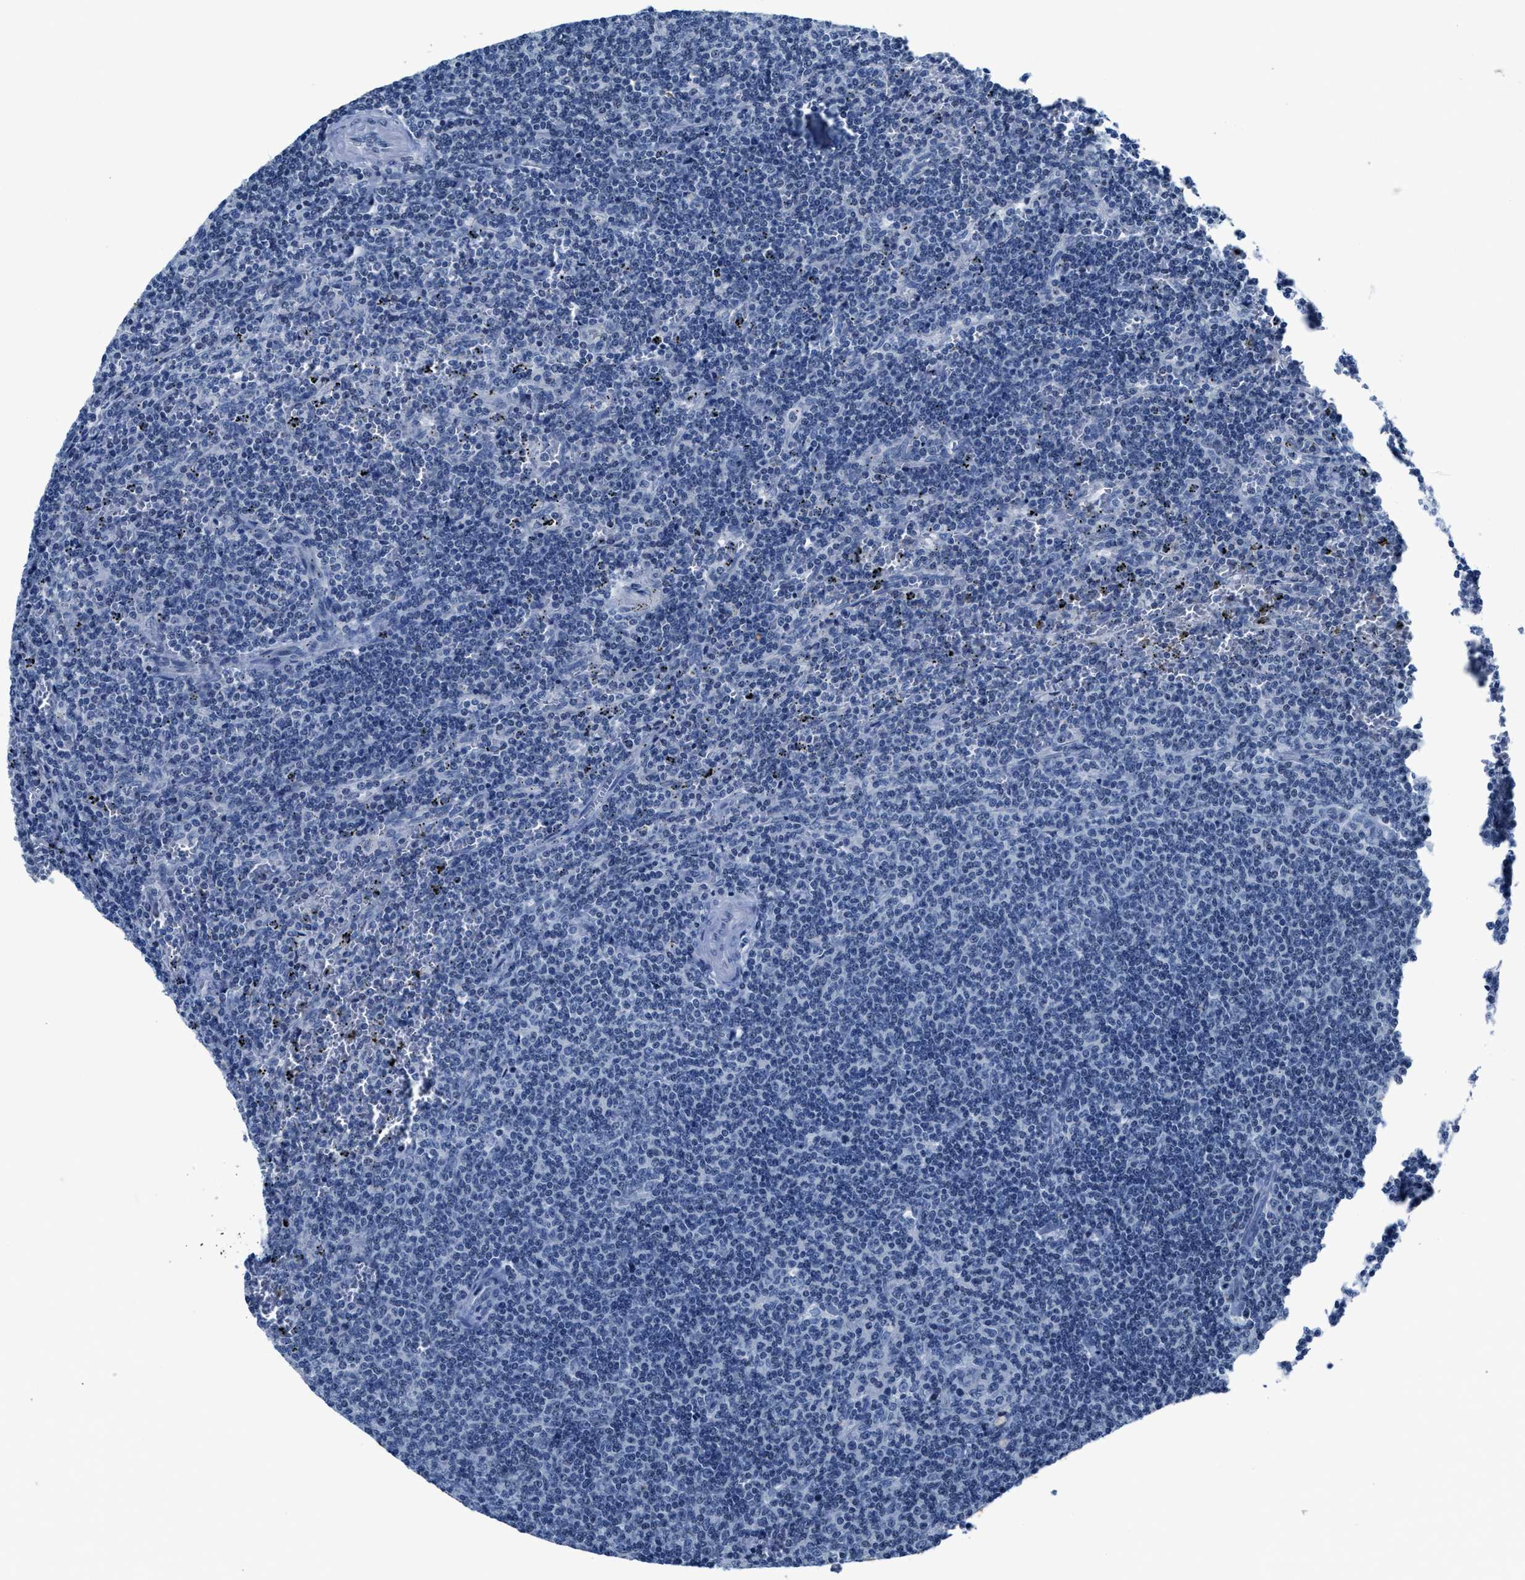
{"staining": {"intensity": "negative", "quantity": "none", "location": "none"}, "tissue": "lymphoma", "cell_type": "Tumor cells", "image_type": "cancer", "snomed": [{"axis": "morphology", "description": "Malignant lymphoma, non-Hodgkin's type, Low grade"}, {"axis": "topography", "description": "Spleen"}], "caption": "The image shows no significant expression in tumor cells of malignant lymphoma, non-Hodgkin's type (low-grade). (Stains: DAB IHC with hematoxylin counter stain, Microscopy: brightfield microscopy at high magnification).", "gene": "ASZ1", "patient": {"sex": "female", "age": 50}}